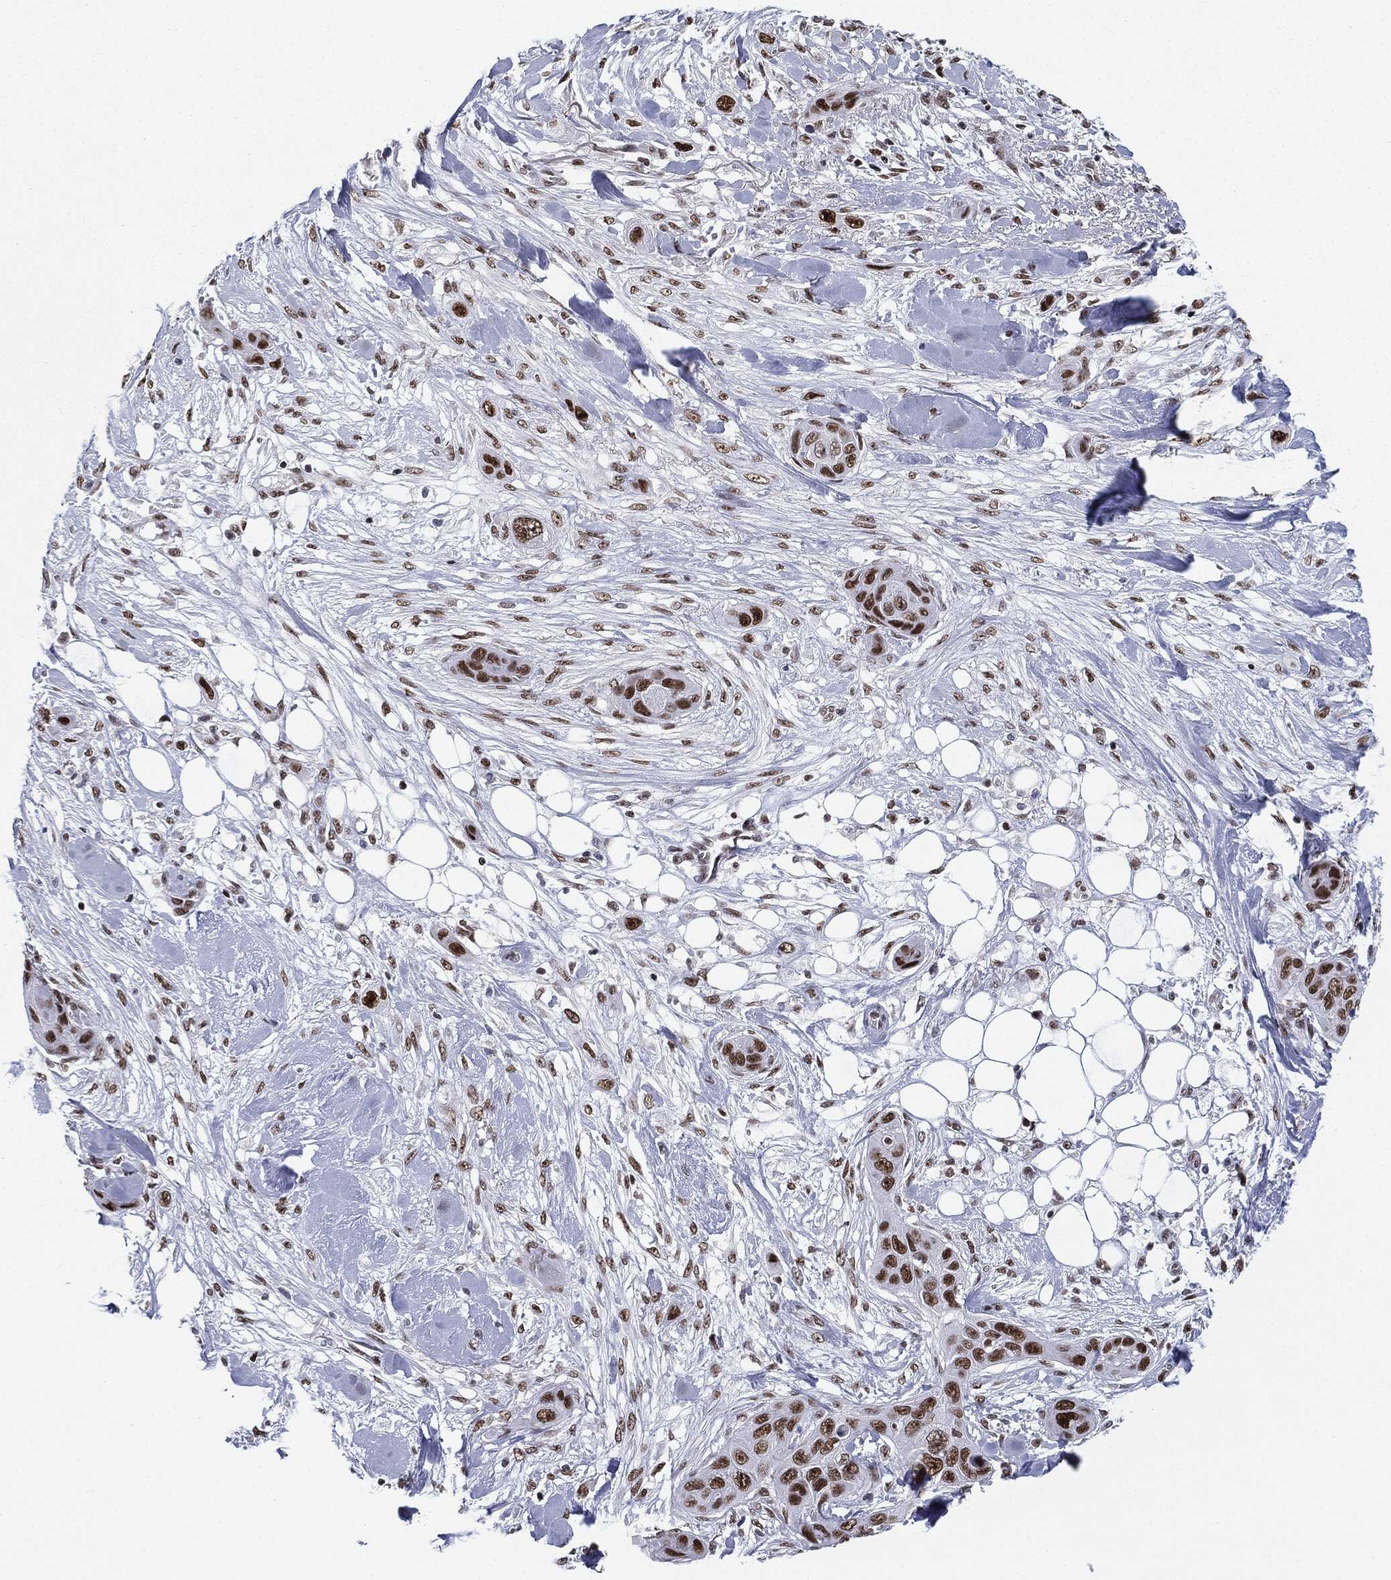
{"staining": {"intensity": "strong", "quantity": ">75%", "location": "nuclear"}, "tissue": "skin cancer", "cell_type": "Tumor cells", "image_type": "cancer", "snomed": [{"axis": "morphology", "description": "Squamous cell carcinoma, NOS"}, {"axis": "topography", "description": "Skin"}], "caption": "A brown stain highlights strong nuclear staining of a protein in squamous cell carcinoma (skin) tumor cells.", "gene": "MDC1", "patient": {"sex": "male", "age": 78}}